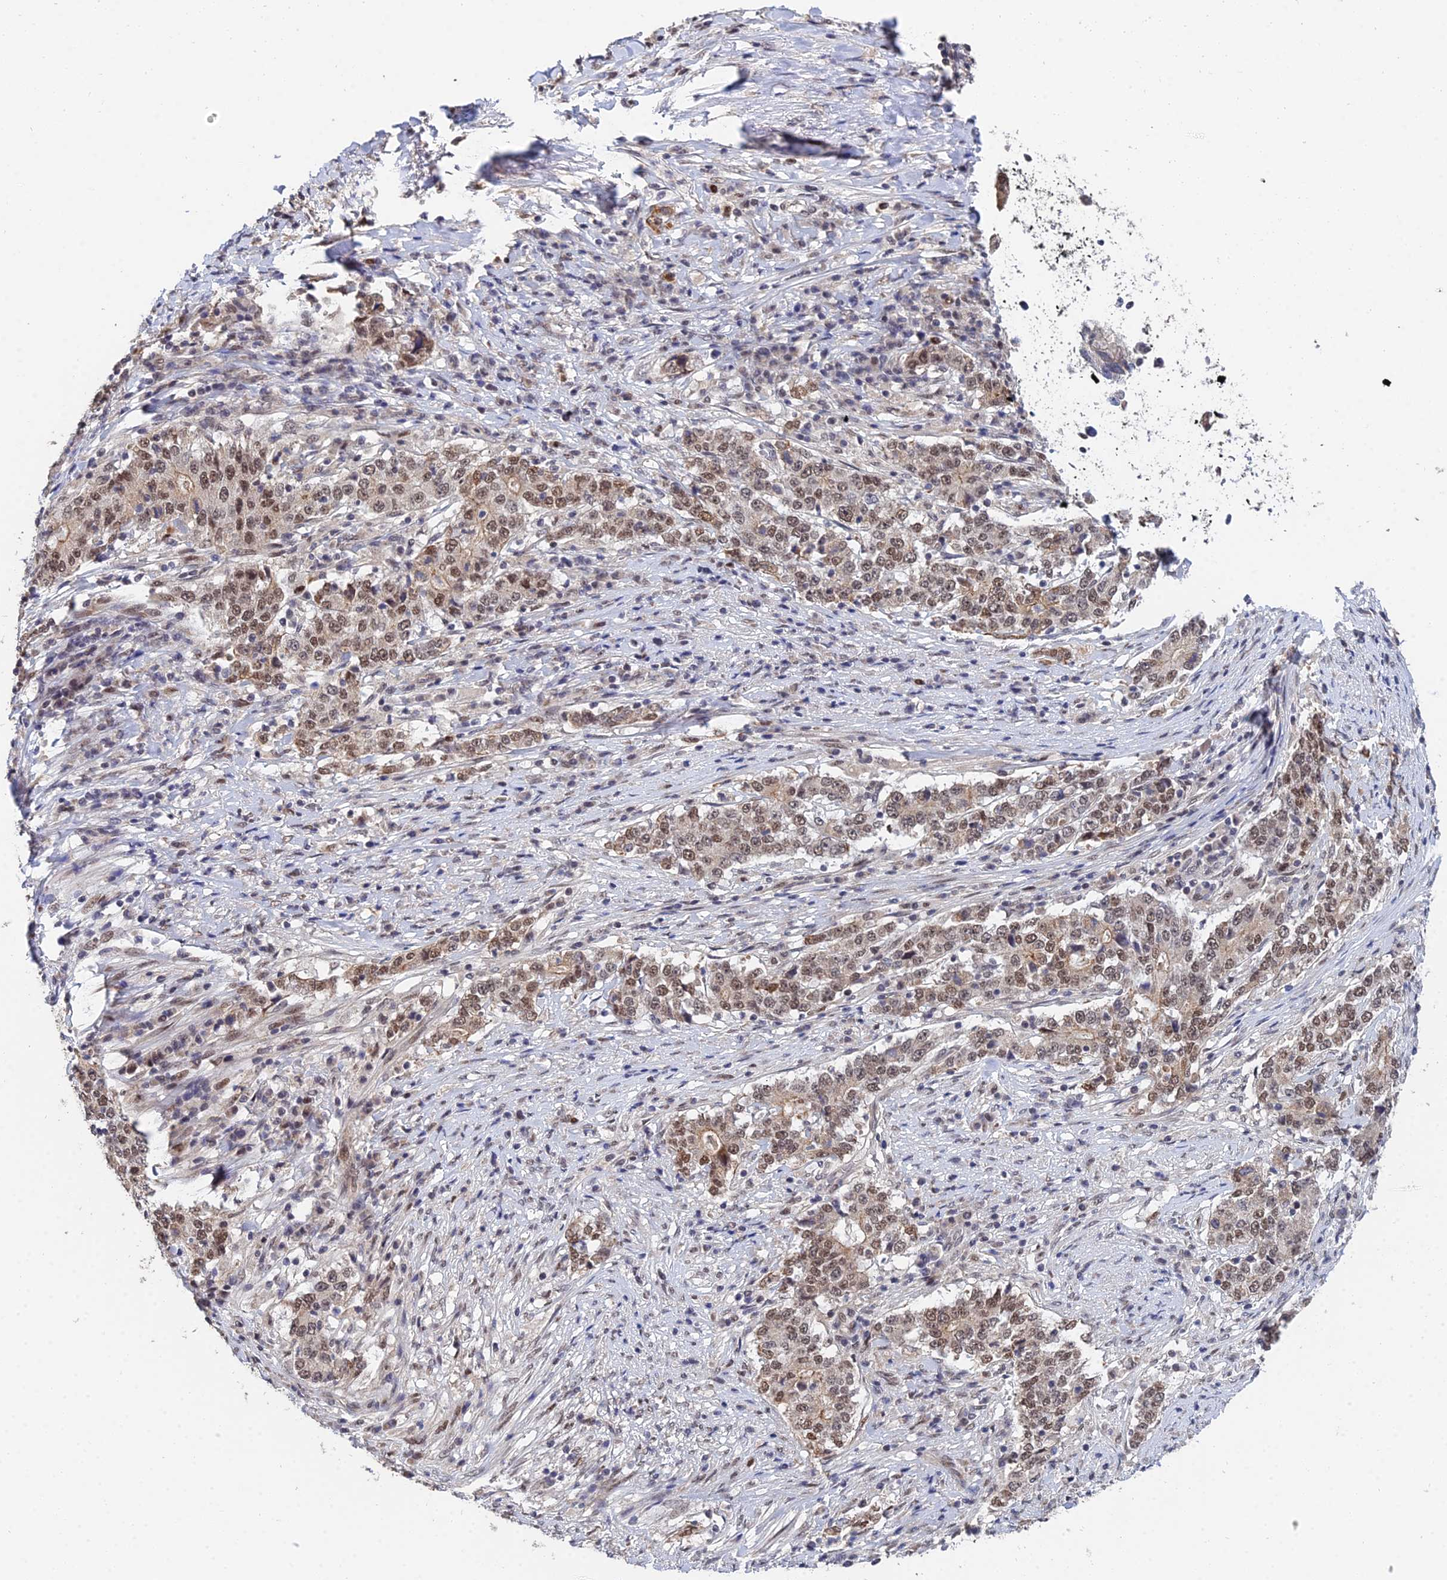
{"staining": {"intensity": "moderate", "quantity": ">75%", "location": "cytoplasmic/membranous,nuclear"}, "tissue": "stomach cancer", "cell_type": "Tumor cells", "image_type": "cancer", "snomed": [{"axis": "morphology", "description": "Adenocarcinoma, NOS"}, {"axis": "topography", "description": "Stomach"}], "caption": "The immunohistochemical stain shows moderate cytoplasmic/membranous and nuclear expression in tumor cells of adenocarcinoma (stomach) tissue.", "gene": "ERCC5", "patient": {"sex": "male", "age": 59}}